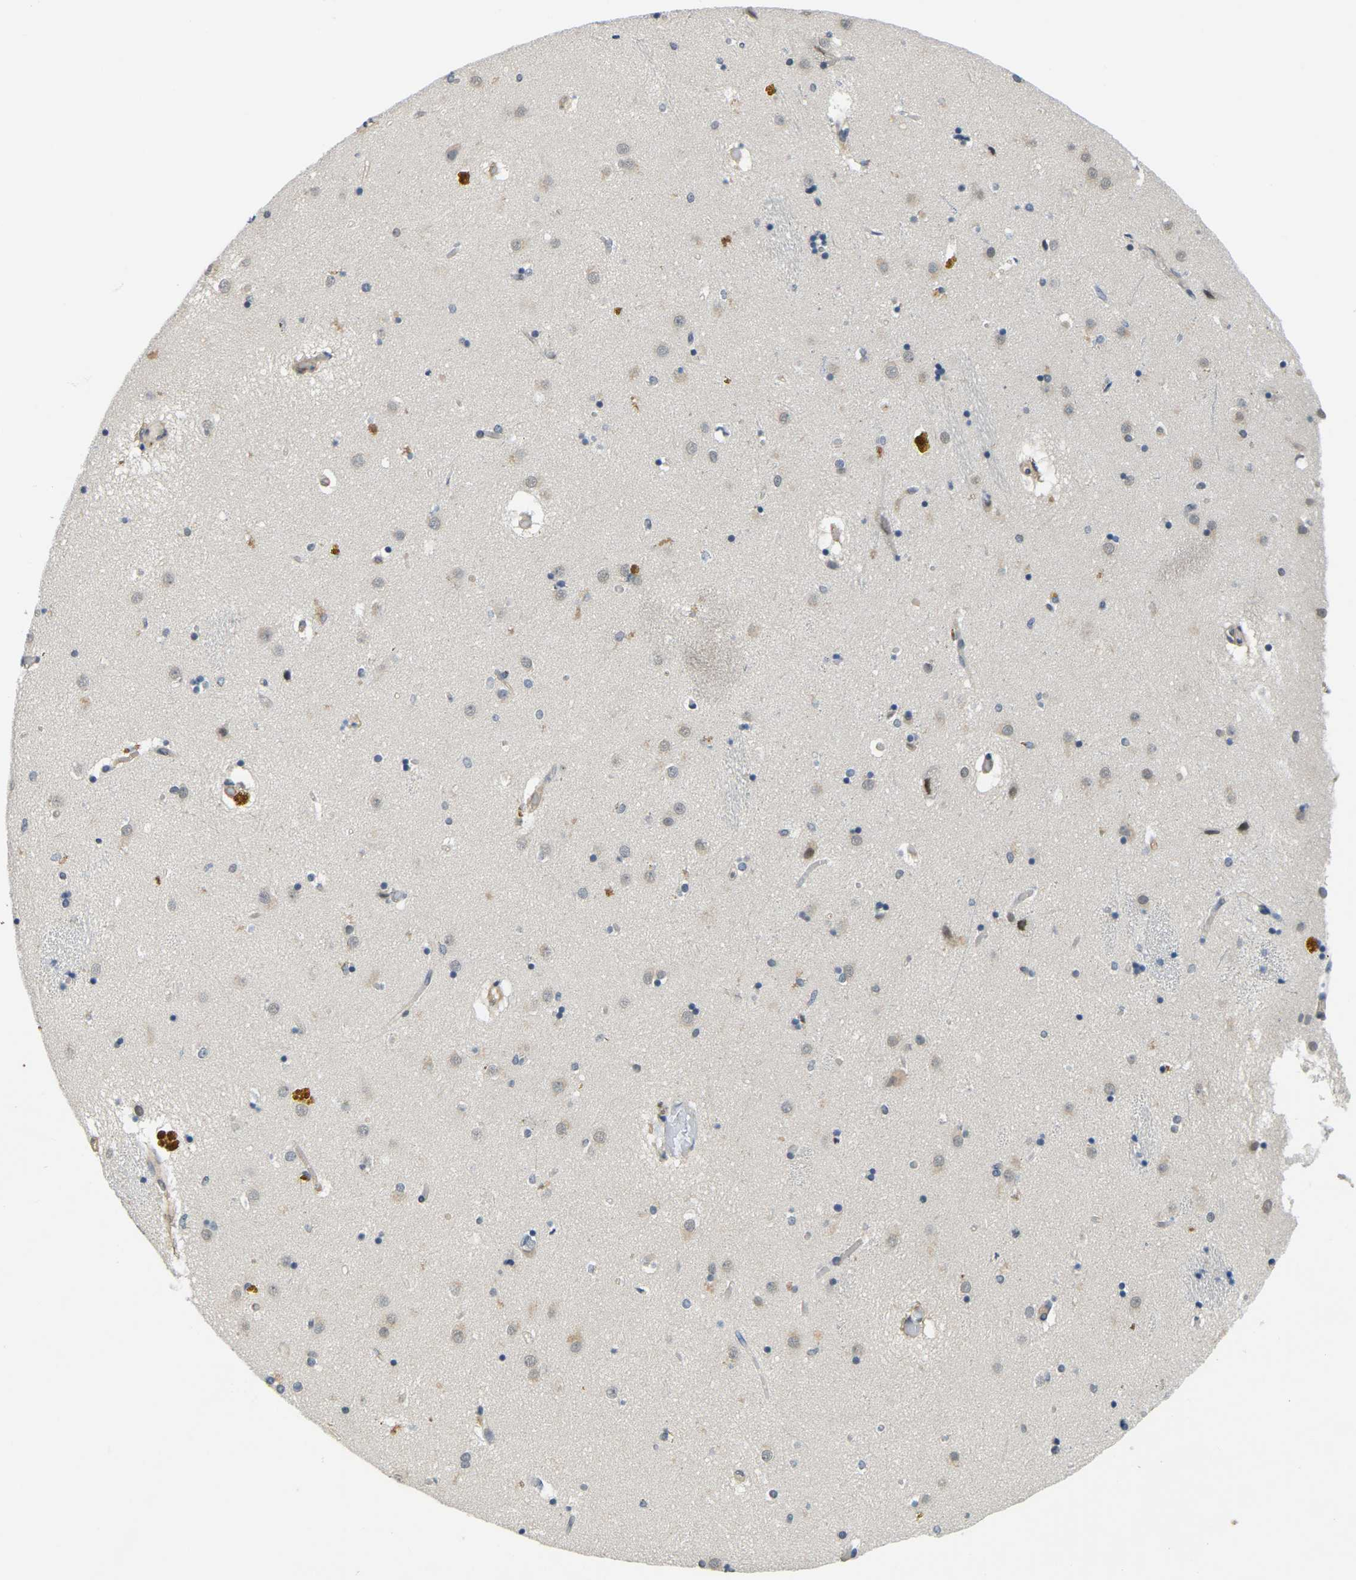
{"staining": {"intensity": "weak", "quantity": "<25%", "location": "cytoplasmic/membranous"}, "tissue": "caudate", "cell_type": "Glial cells", "image_type": "normal", "snomed": [{"axis": "morphology", "description": "Normal tissue, NOS"}, {"axis": "topography", "description": "Lateral ventricle wall"}], "caption": "DAB (3,3'-diaminobenzidine) immunohistochemical staining of normal human caudate exhibits no significant expression in glial cells. Nuclei are stained in blue.", "gene": "AHNAK", "patient": {"sex": "male", "age": 70}}